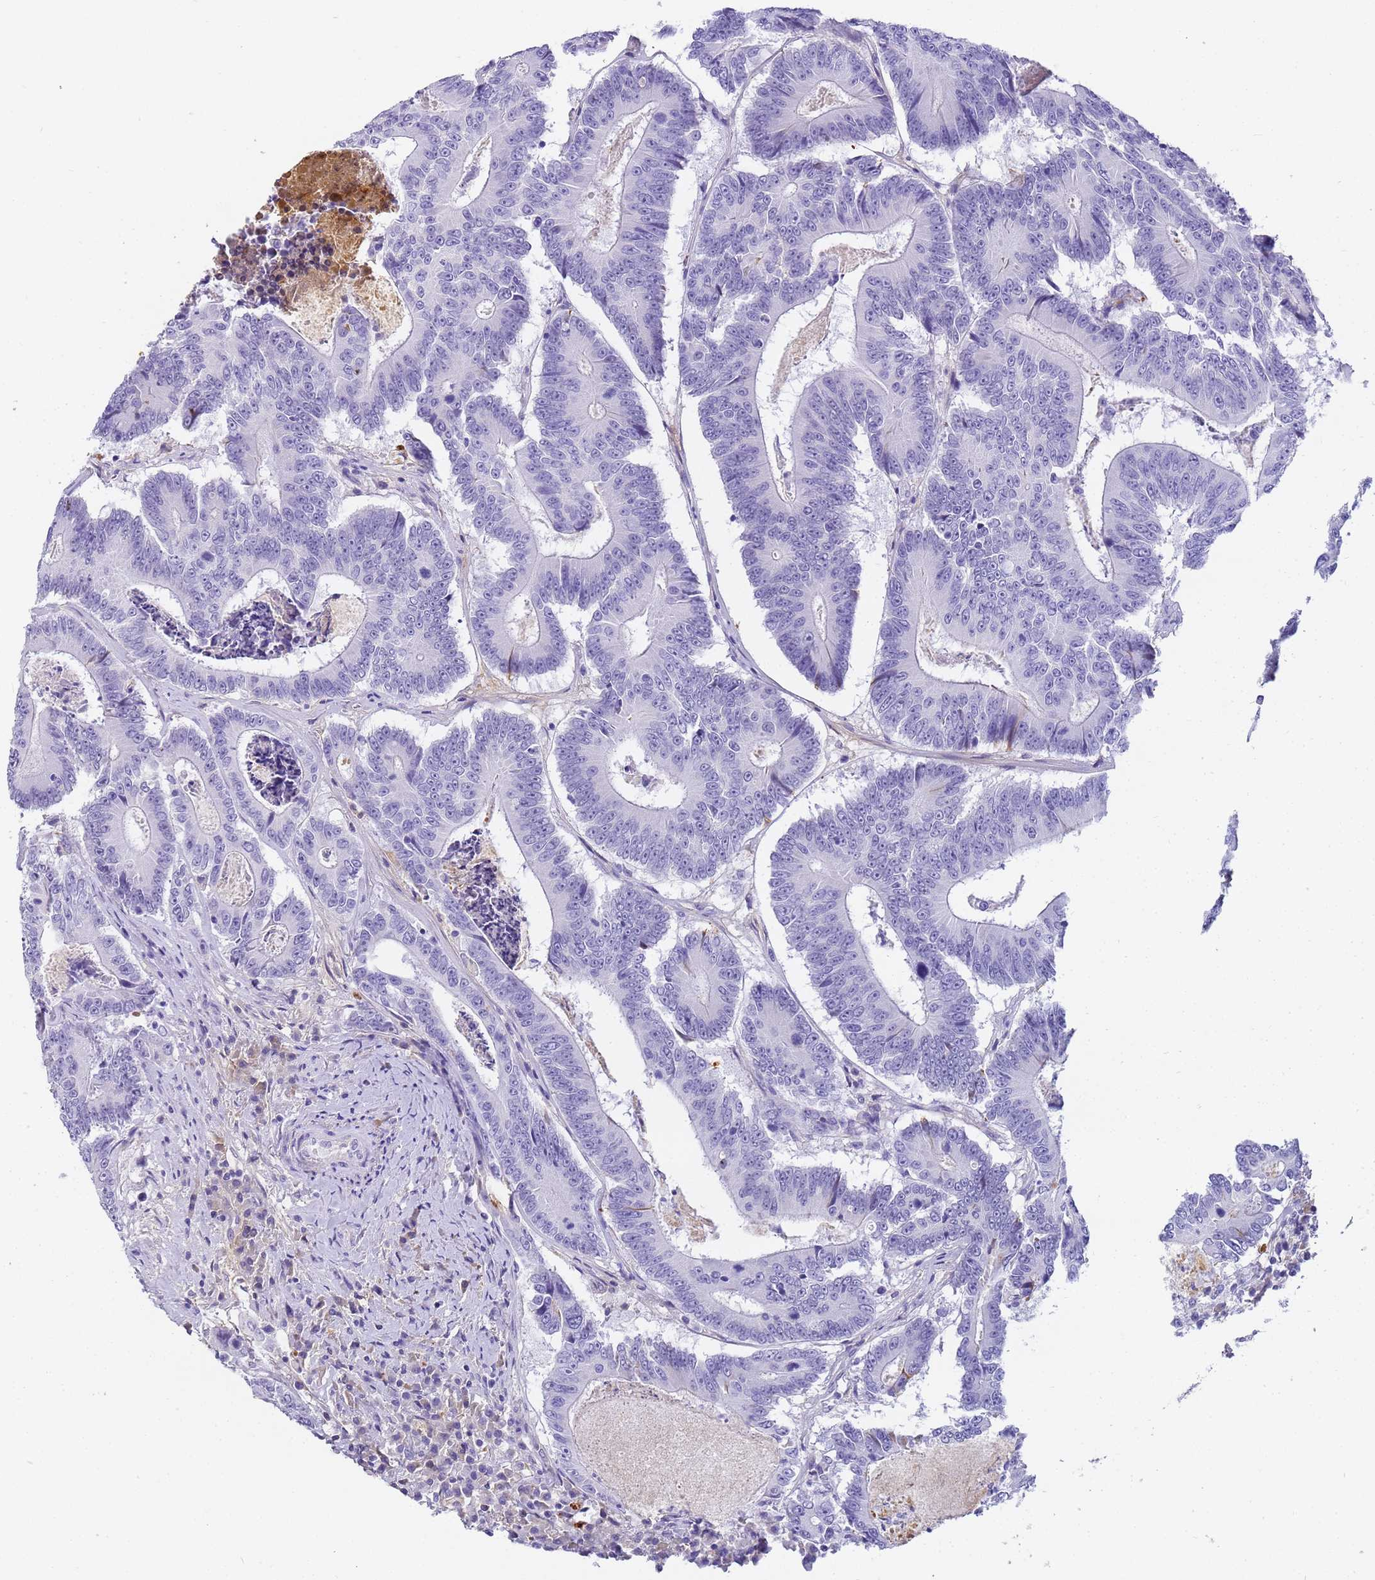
{"staining": {"intensity": "negative", "quantity": "none", "location": "none"}, "tissue": "colorectal cancer", "cell_type": "Tumor cells", "image_type": "cancer", "snomed": [{"axis": "morphology", "description": "Adenocarcinoma, NOS"}, {"axis": "topography", "description": "Colon"}], "caption": "The immunohistochemistry (IHC) histopathology image has no significant expression in tumor cells of adenocarcinoma (colorectal) tissue.", "gene": "CFHR2", "patient": {"sex": "male", "age": 83}}